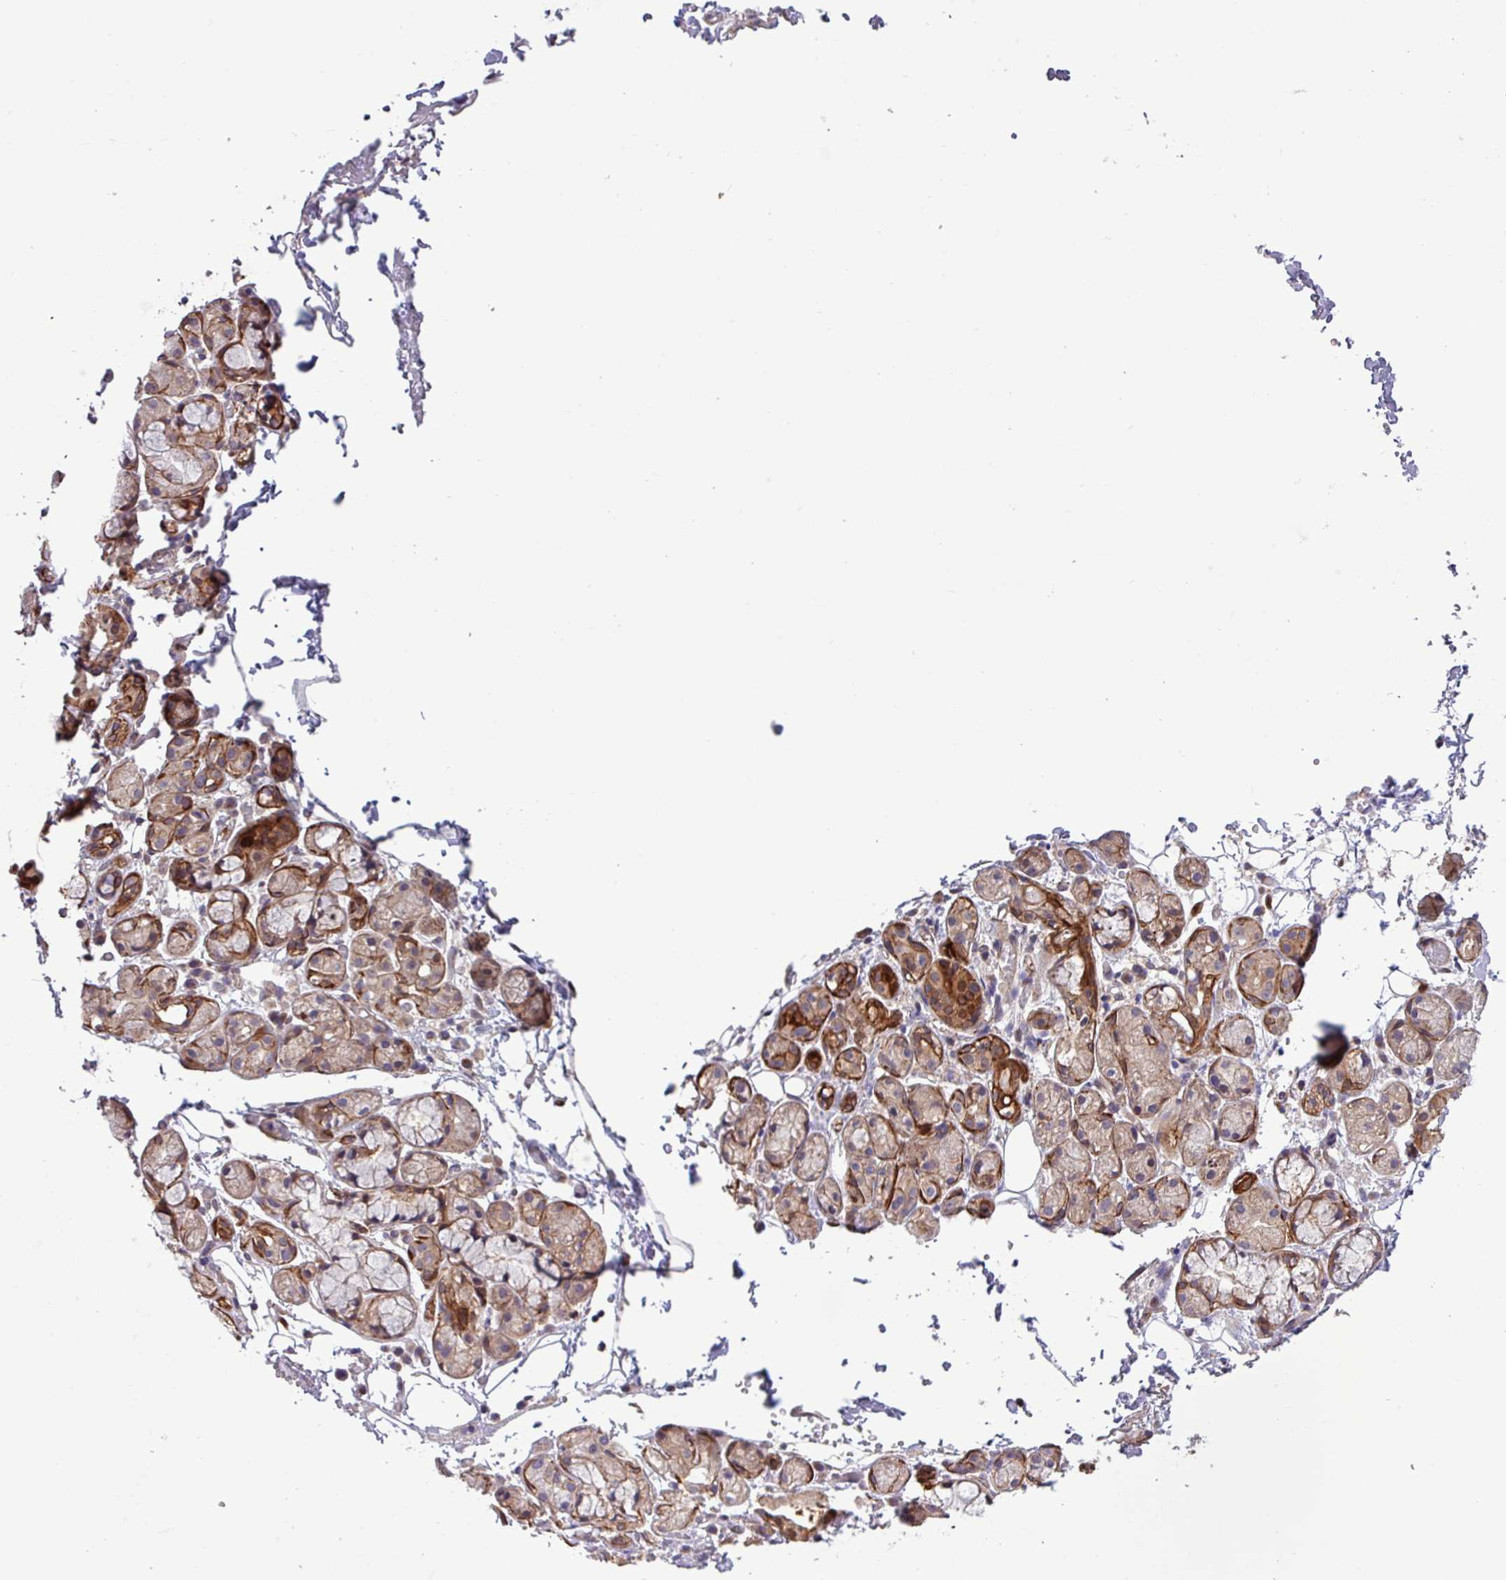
{"staining": {"intensity": "strong", "quantity": "25%-75%", "location": "cytoplasmic/membranous"}, "tissue": "salivary gland", "cell_type": "Glandular cells", "image_type": "normal", "snomed": [{"axis": "morphology", "description": "Normal tissue, NOS"}, {"axis": "topography", "description": "Salivary gland"}], "caption": "Benign salivary gland shows strong cytoplasmic/membranous positivity in about 25%-75% of glandular cells.", "gene": "CNTRL", "patient": {"sex": "male", "age": 82}}